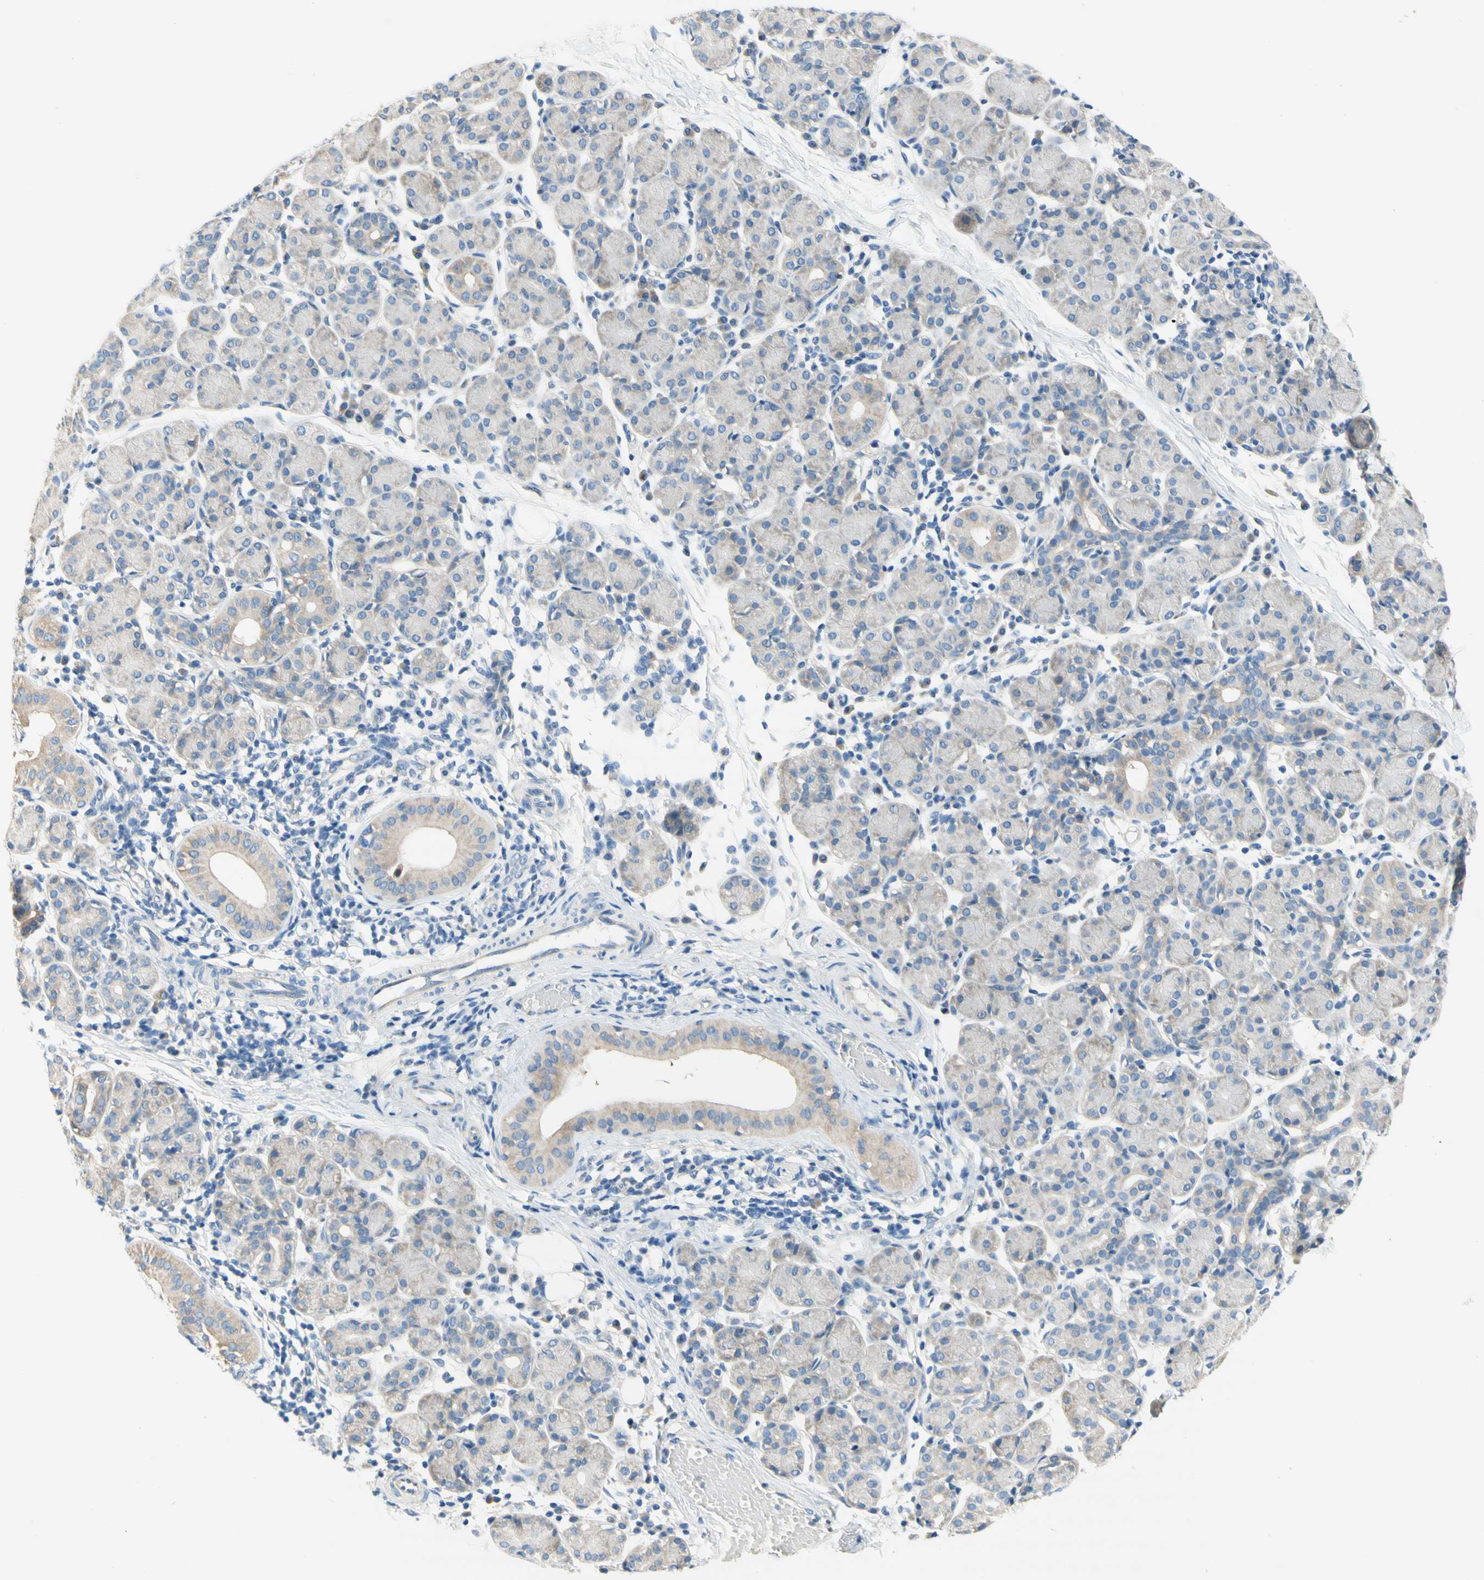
{"staining": {"intensity": "negative", "quantity": "none", "location": "none"}, "tissue": "salivary gland", "cell_type": "Glandular cells", "image_type": "normal", "snomed": [{"axis": "morphology", "description": "Normal tissue, NOS"}, {"axis": "morphology", "description": "Inflammation, NOS"}, {"axis": "topography", "description": "Lymph node"}, {"axis": "topography", "description": "Salivary gland"}], "caption": "DAB (3,3'-diaminobenzidine) immunohistochemical staining of unremarkable human salivary gland demonstrates no significant expression in glandular cells. (DAB (3,3'-diaminobenzidine) IHC with hematoxylin counter stain).", "gene": "F3", "patient": {"sex": "male", "age": 3}}